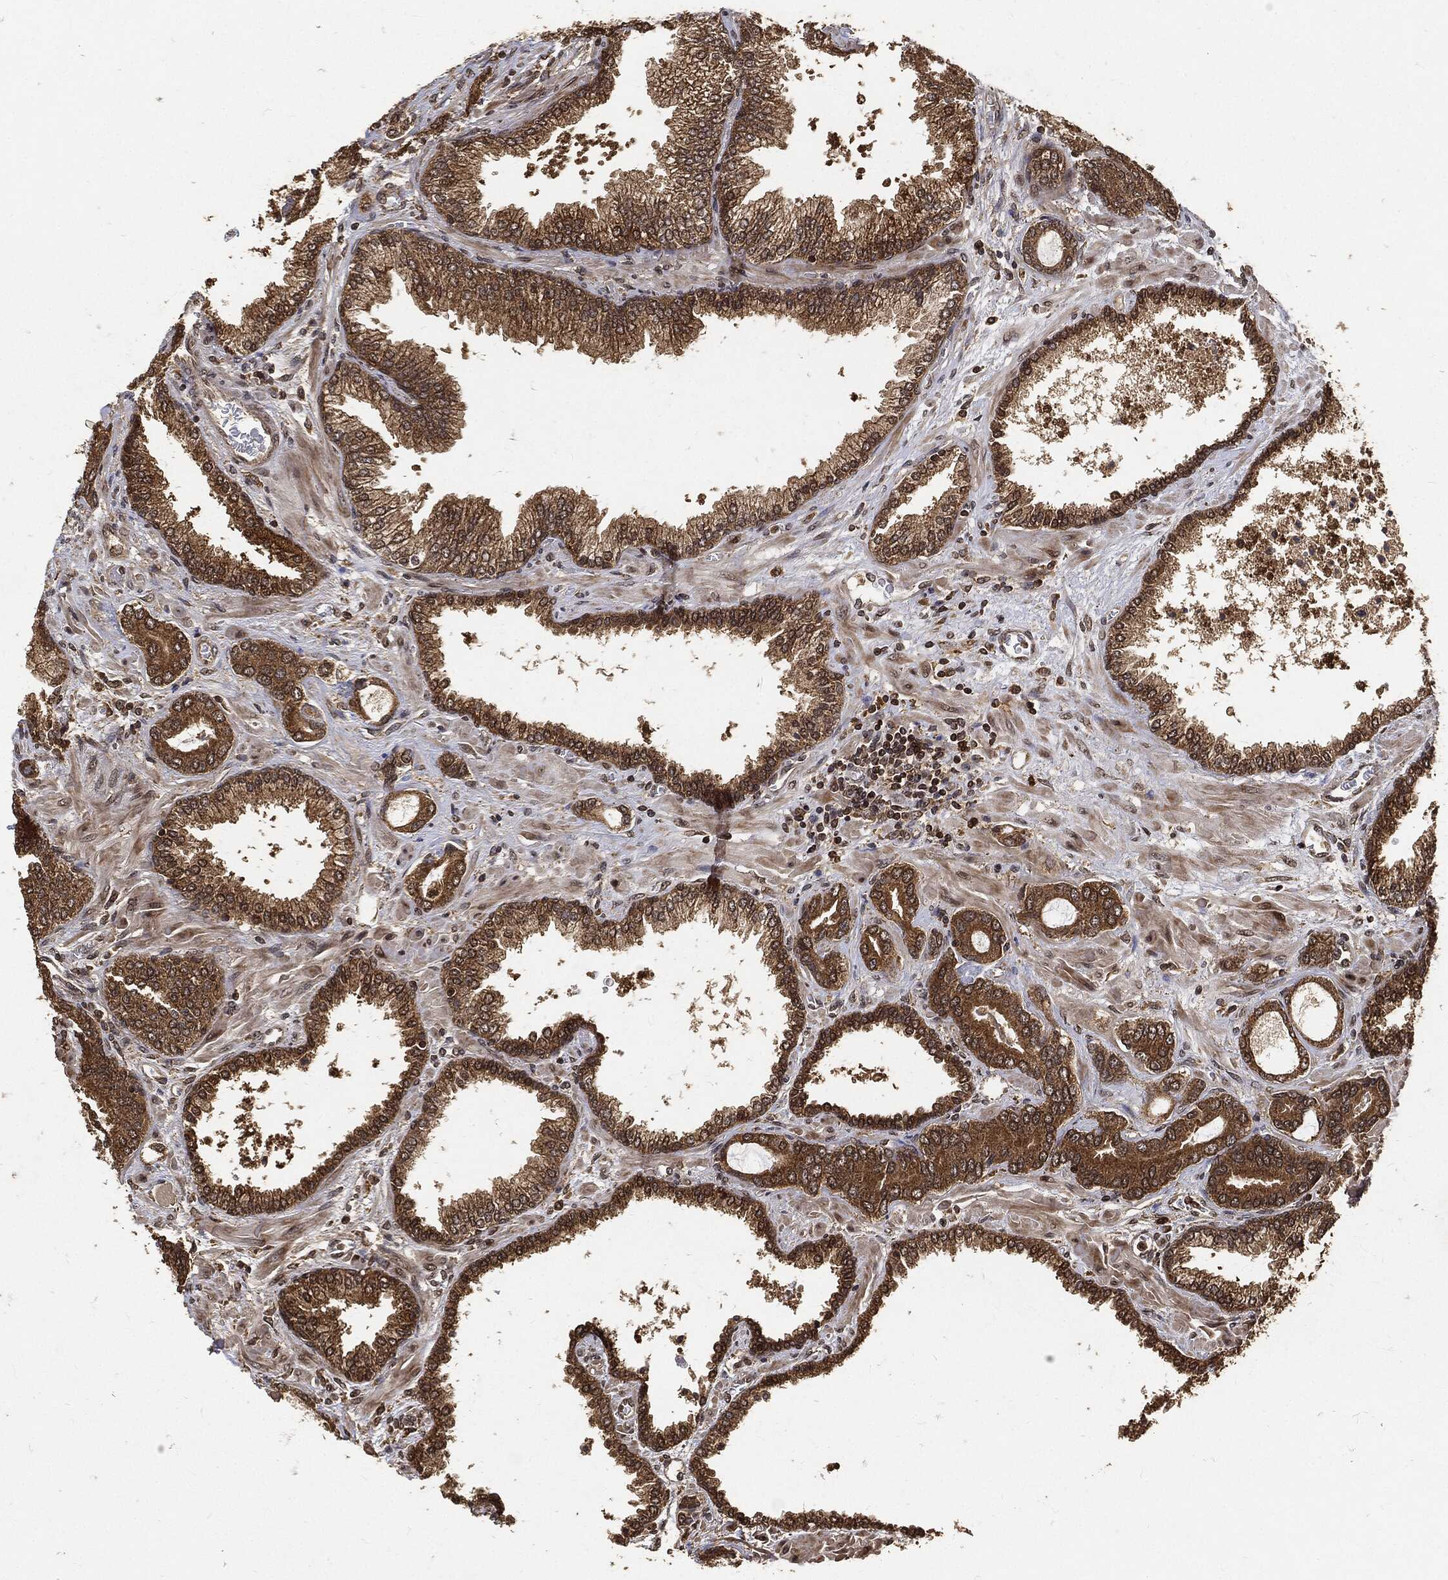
{"staining": {"intensity": "strong", "quantity": ">75%", "location": "cytoplasmic/membranous"}, "tissue": "prostate cancer", "cell_type": "Tumor cells", "image_type": "cancer", "snomed": [{"axis": "morphology", "description": "Adenocarcinoma, Low grade"}, {"axis": "topography", "description": "Prostate"}], "caption": "Immunohistochemistry micrograph of neoplastic tissue: prostate cancer (low-grade adenocarcinoma) stained using immunohistochemistry (IHC) exhibits high levels of strong protein expression localized specifically in the cytoplasmic/membranous of tumor cells, appearing as a cytoplasmic/membranous brown color.", "gene": "ZNF226", "patient": {"sex": "male", "age": 68}}